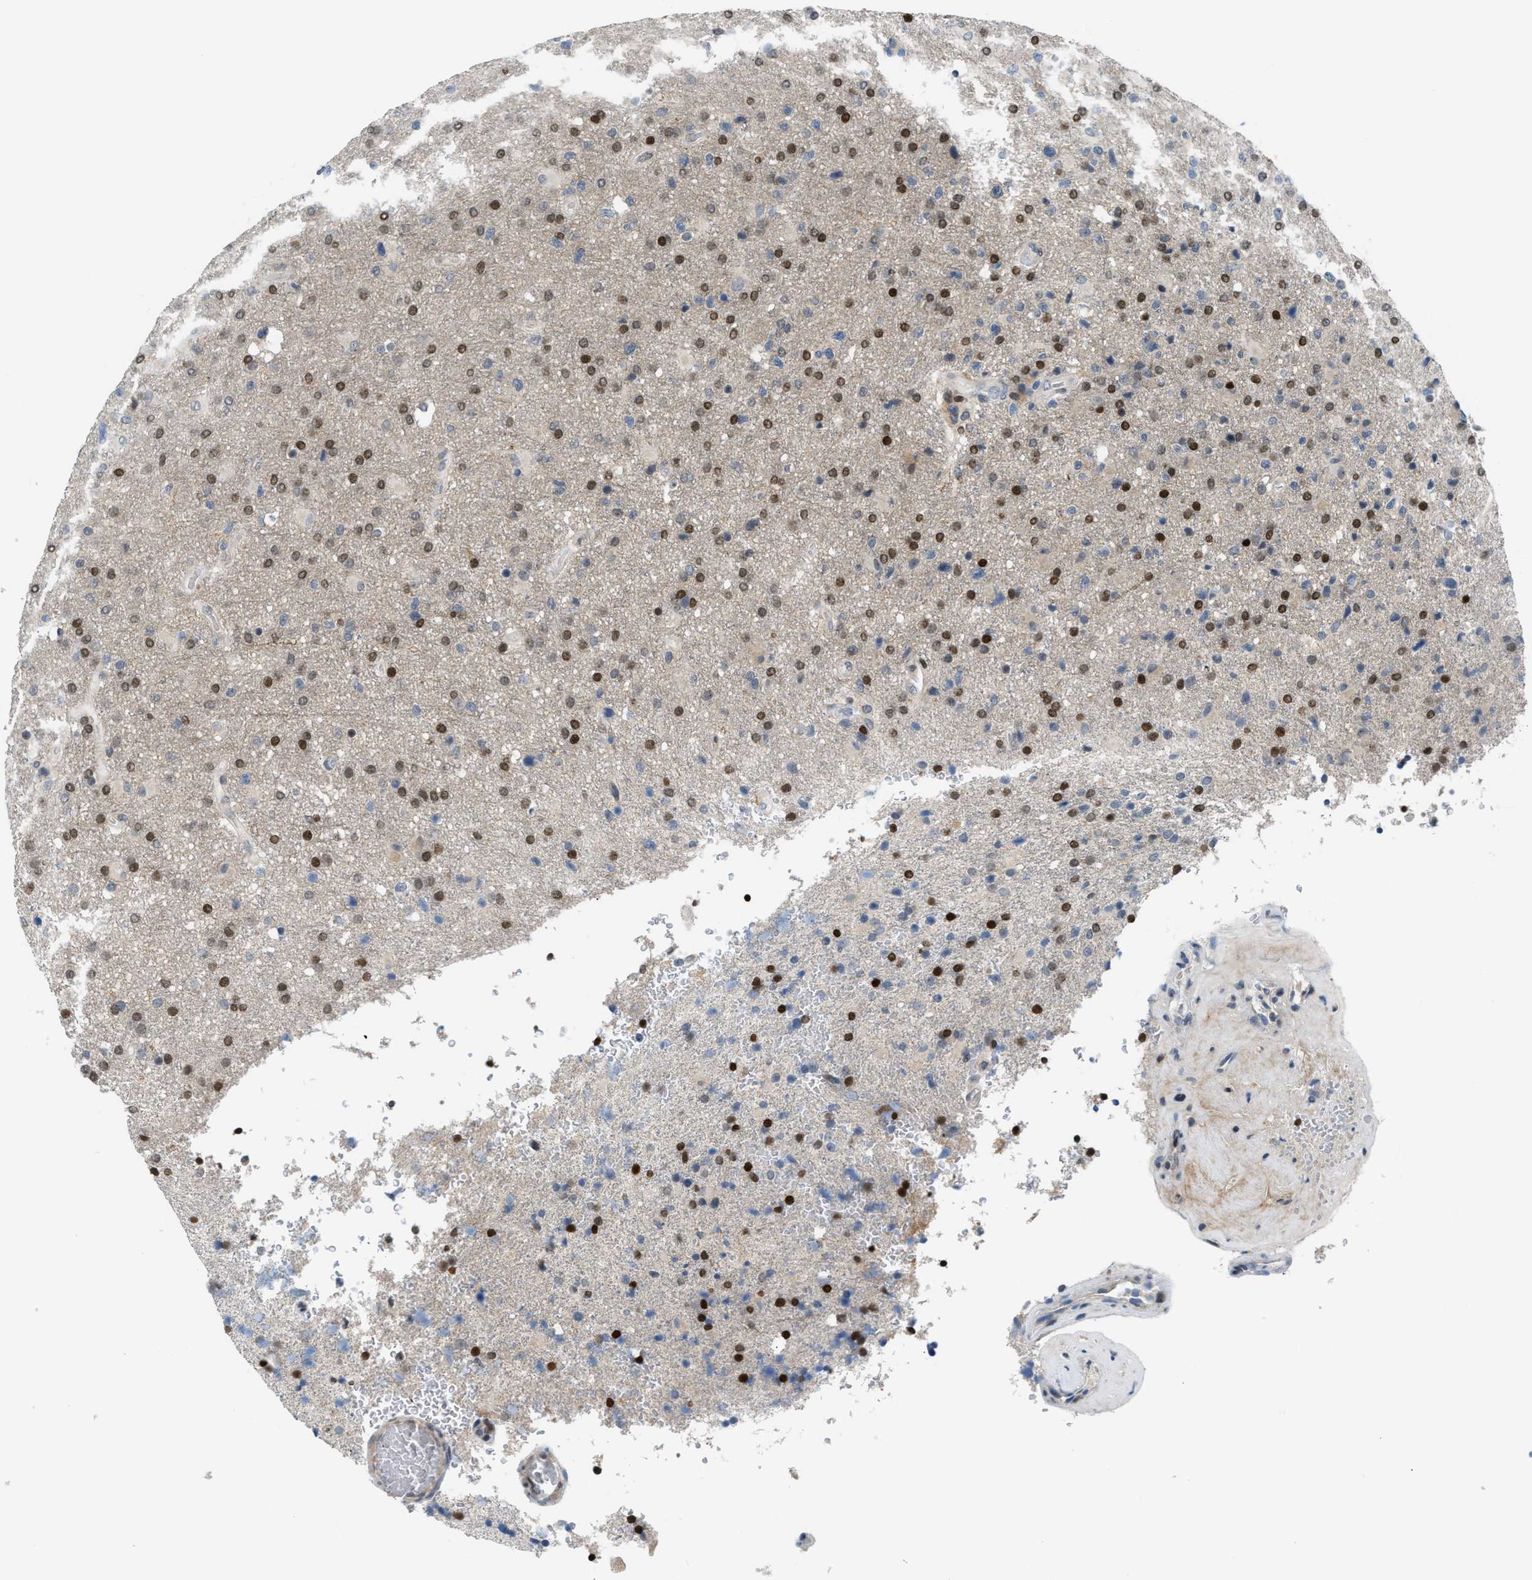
{"staining": {"intensity": "strong", "quantity": "25%-75%", "location": "nuclear"}, "tissue": "glioma", "cell_type": "Tumor cells", "image_type": "cancer", "snomed": [{"axis": "morphology", "description": "Glioma, malignant, High grade"}, {"axis": "topography", "description": "Brain"}], "caption": "Tumor cells reveal strong nuclear expression in approximately 25%-75% of cells in glioma. The staining was performed using DAB to visualize the protein expression in brown, while the nuclei were stained in blue with hematoxylin (Magnification: 20x).", "gene": "NPS", "patient": {"sex": "male", "age": 72}}